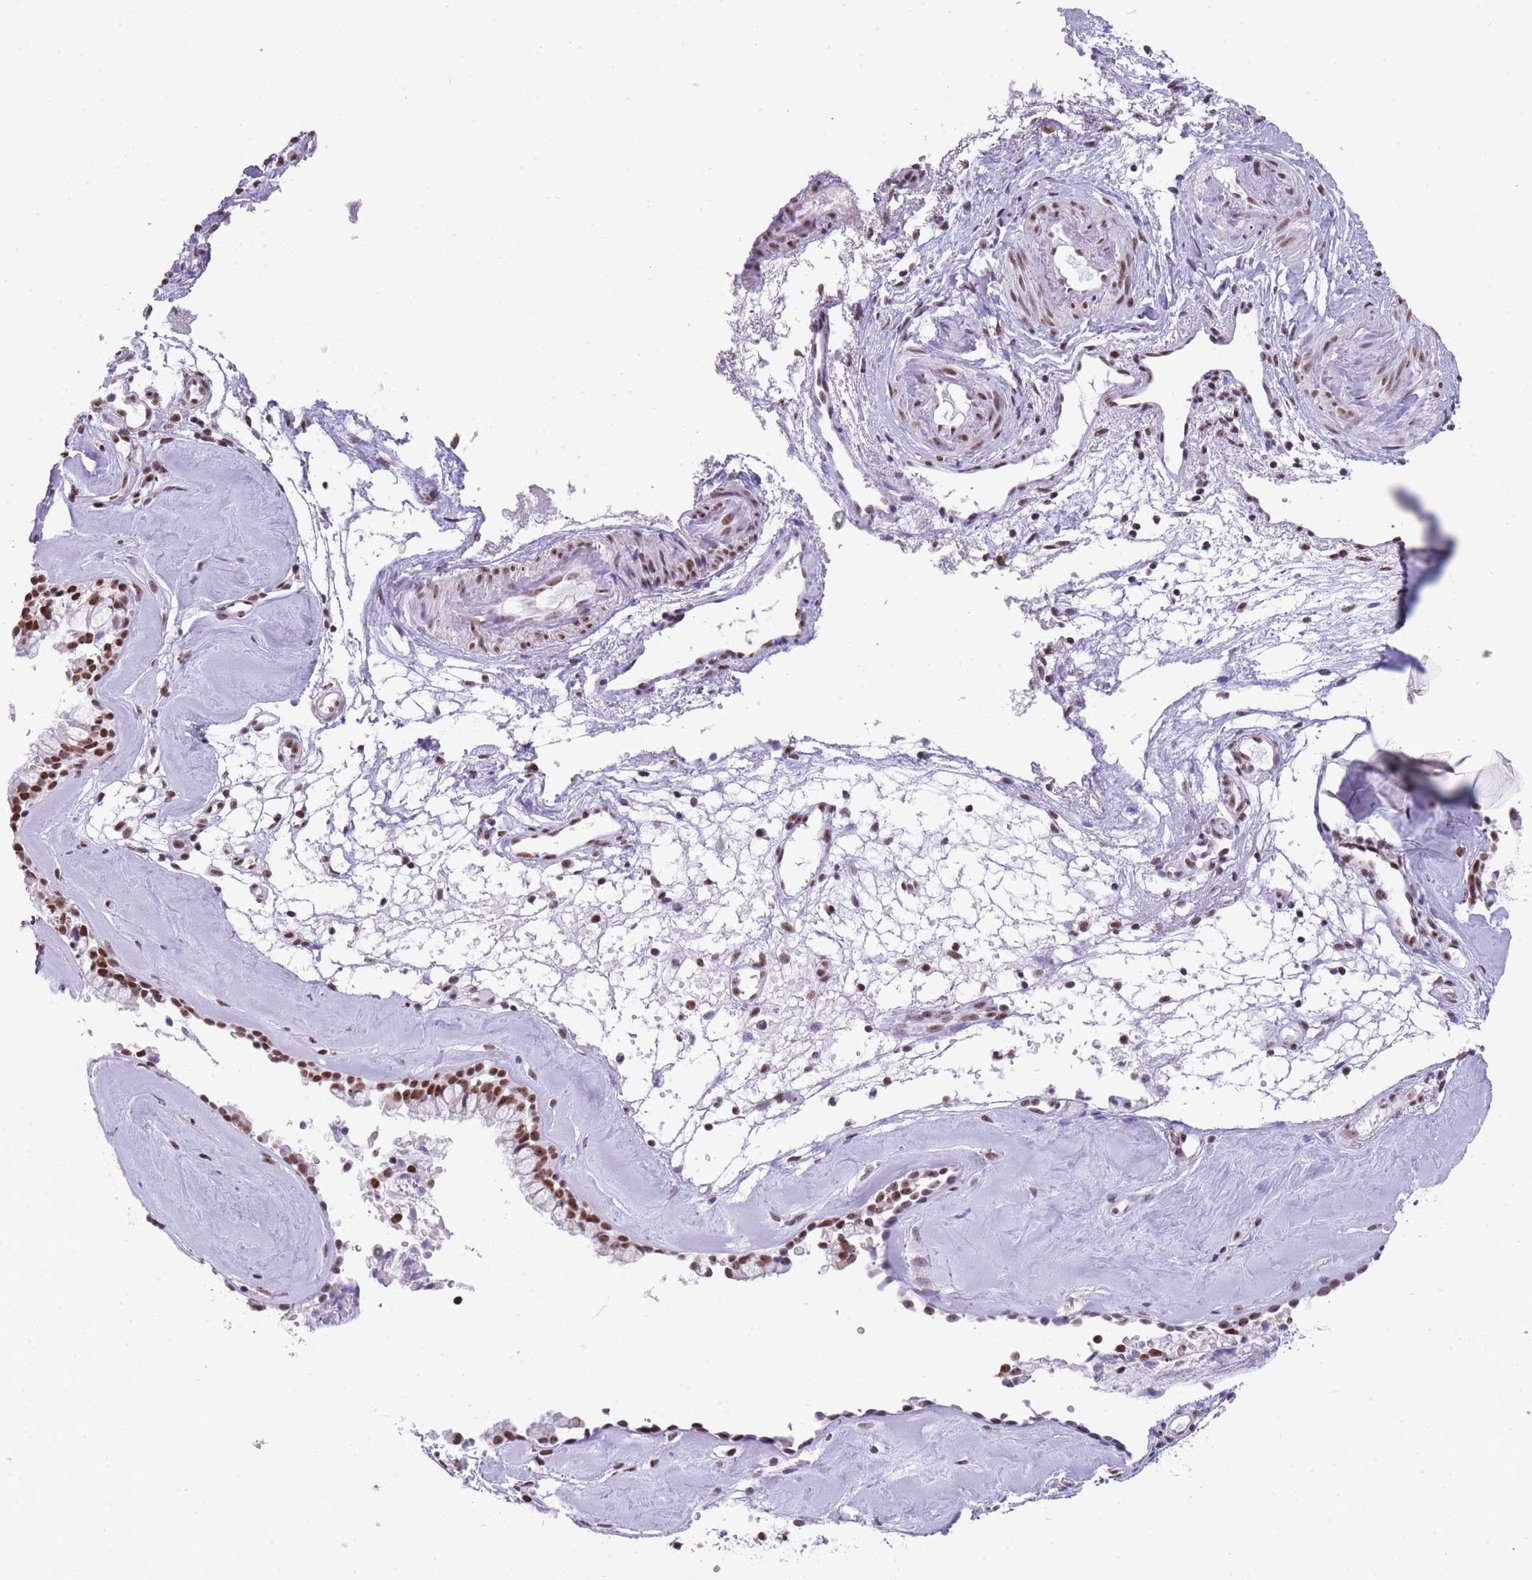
{"staining": {"intensity": "moderate", "quantity": ">75%", "location": "nuclear"}, "tissue": "nasopharynx", "cell_type": "Respiratory epithelial cells", "image_type": "normal", "snomed": [{"axis": "morphology", "description": "Normal tissue, NOS"}, {"axis": "topography", "description": "Nasopharynx"}], "caption": "Immunohistochemical staining of unremarkable human nasopharynx shows medium levels of moderate nuclear positivity in about >75% of respiratory epithelial cells.", "gene": "EVC2", "patient": {"sex": "male", "age": 65}}